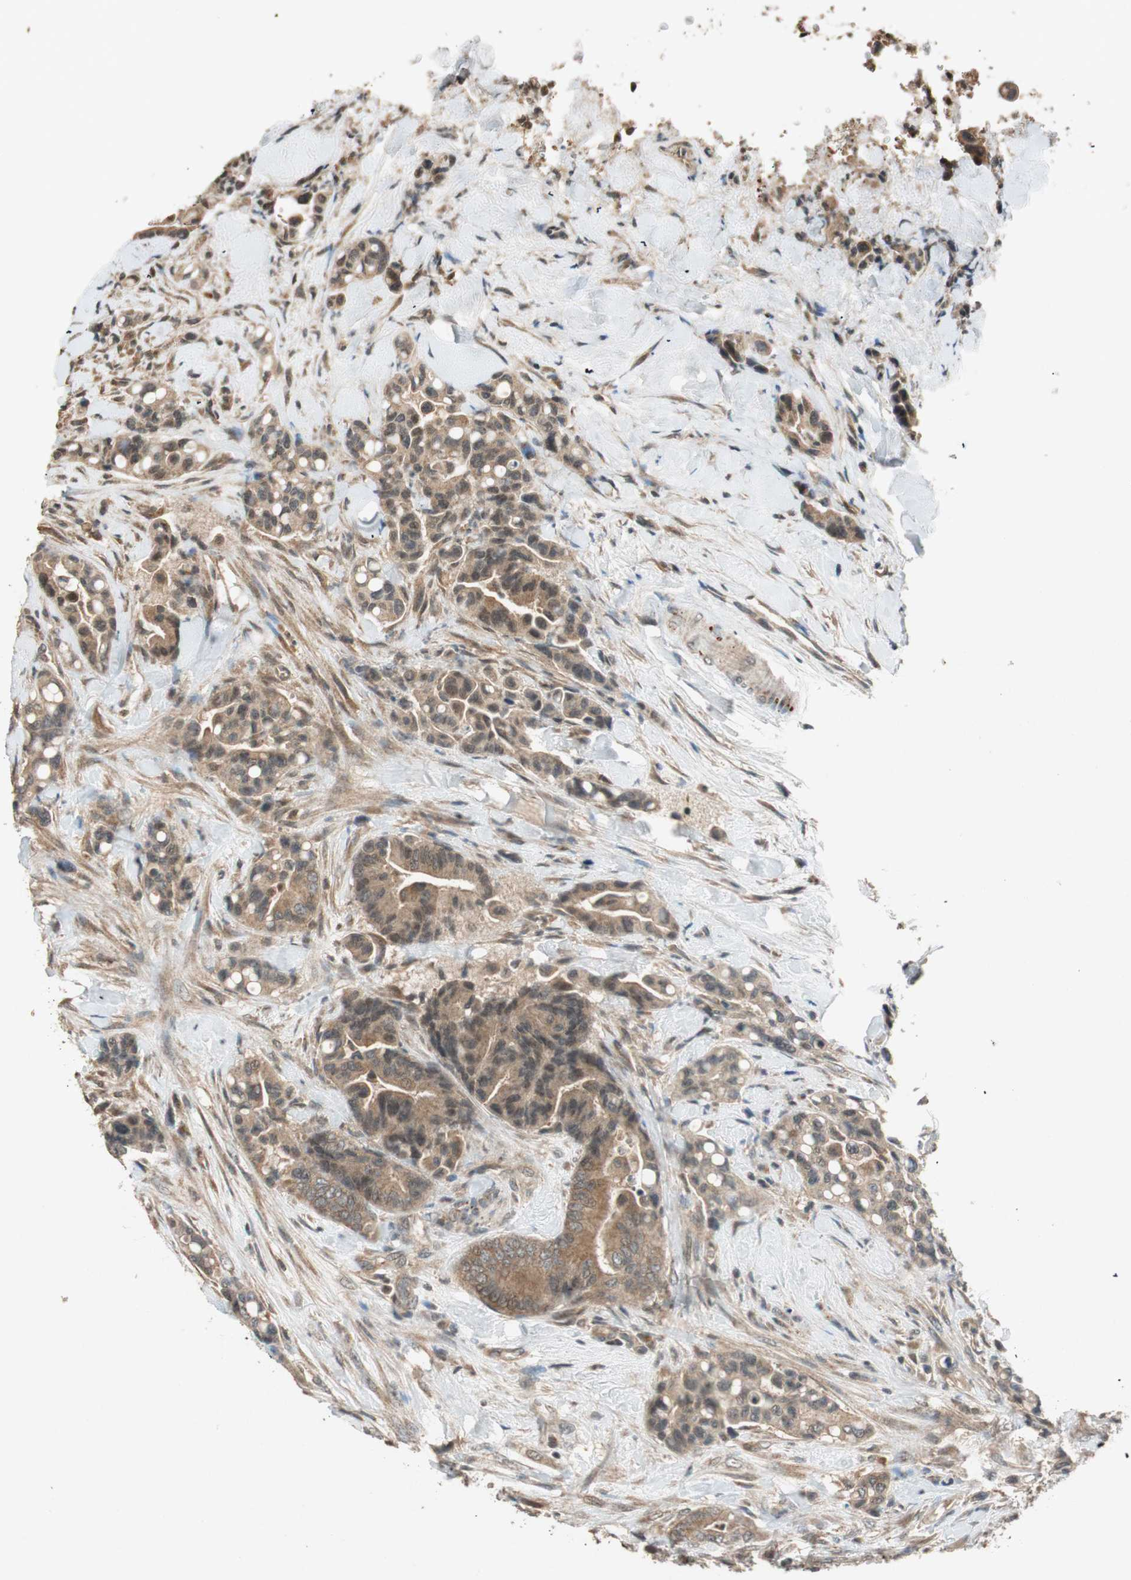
{"staining": {"intensity": "moderate", "quantity": ">75%", "location": "cytoplasmic/membranous"}, "tissue": "colorectal cancer", "cell_type": "Tumor cells", "image_type": "cancer", "snomed": [{"axis": "morphology", "description": "Normal tissue, NOS"}, {"axis": "morphology", "description": "Adenocarcinoma, NOS"}, {"axis": "topography", "description": "Colon"}], "caption": "This is a photomicrograph of immunohistochemistry (IHC) staining of colorectal cancer (adenocarcinoma), which shows moderate expression in the cytoplasmic/membranous of tumor cells.", "gene": "GLB1", "patient": {"sex": "male", "age": 82}}